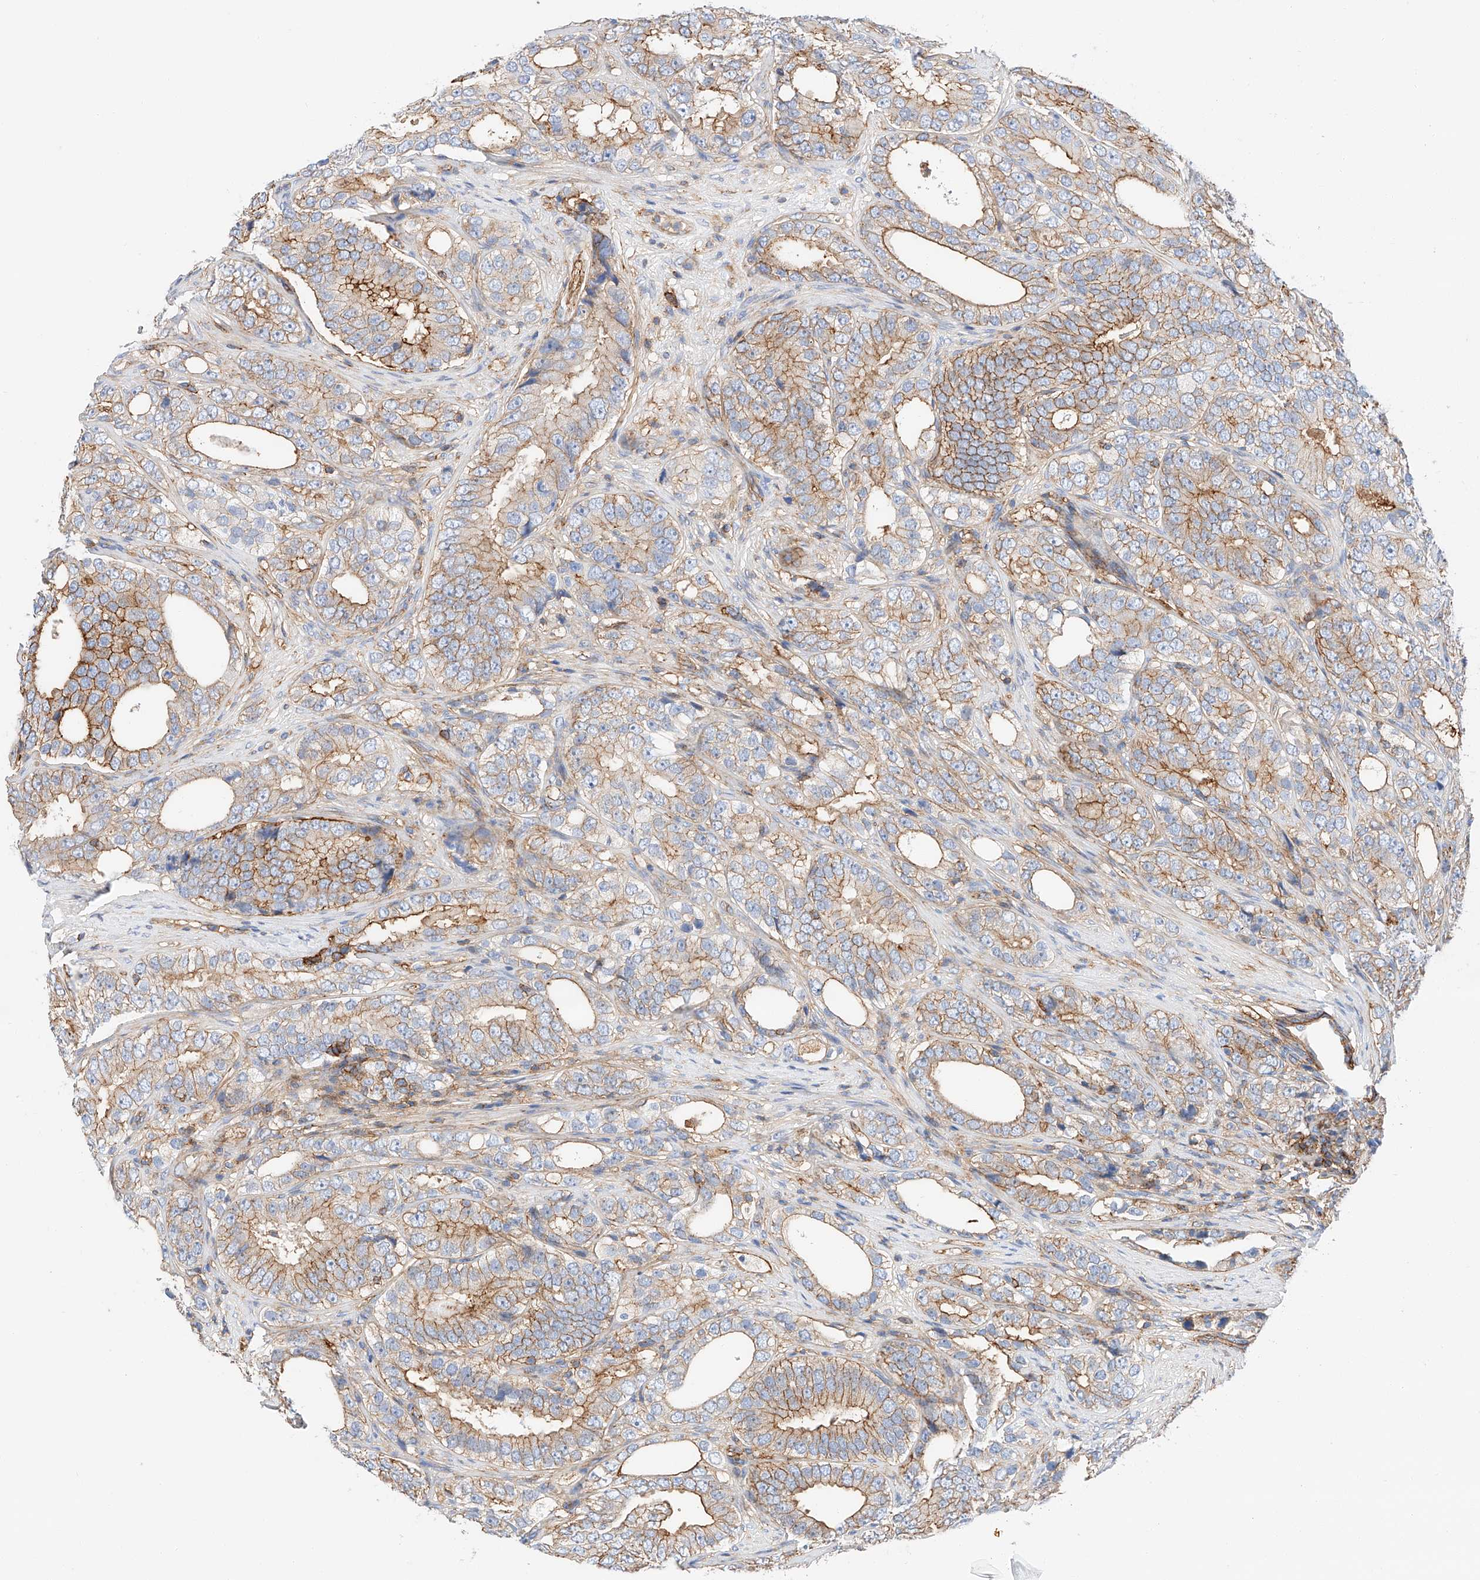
{"staining": {"intensity": "strong", "quantity": ">75%", "location": "cytoplasmic/membranous"}, "tissue": "prostate cancer", "cell_type": "Tumor cells", "image_type": "cancer", "snomed": [{"axis": "morphology", "description": "Adenocarcinoma, High grade"}, {"axis": "topography", "description": "Prostate"}], "caption": "The micrograph demonstrates staining of prostate adenocarcinoma (high-grade), revealing strong cytoplasmic/membranous protein positivity (brown color) within tumor cells.", "gene": "HAUS4", "patient": {"sex": "male", "age": 56}}